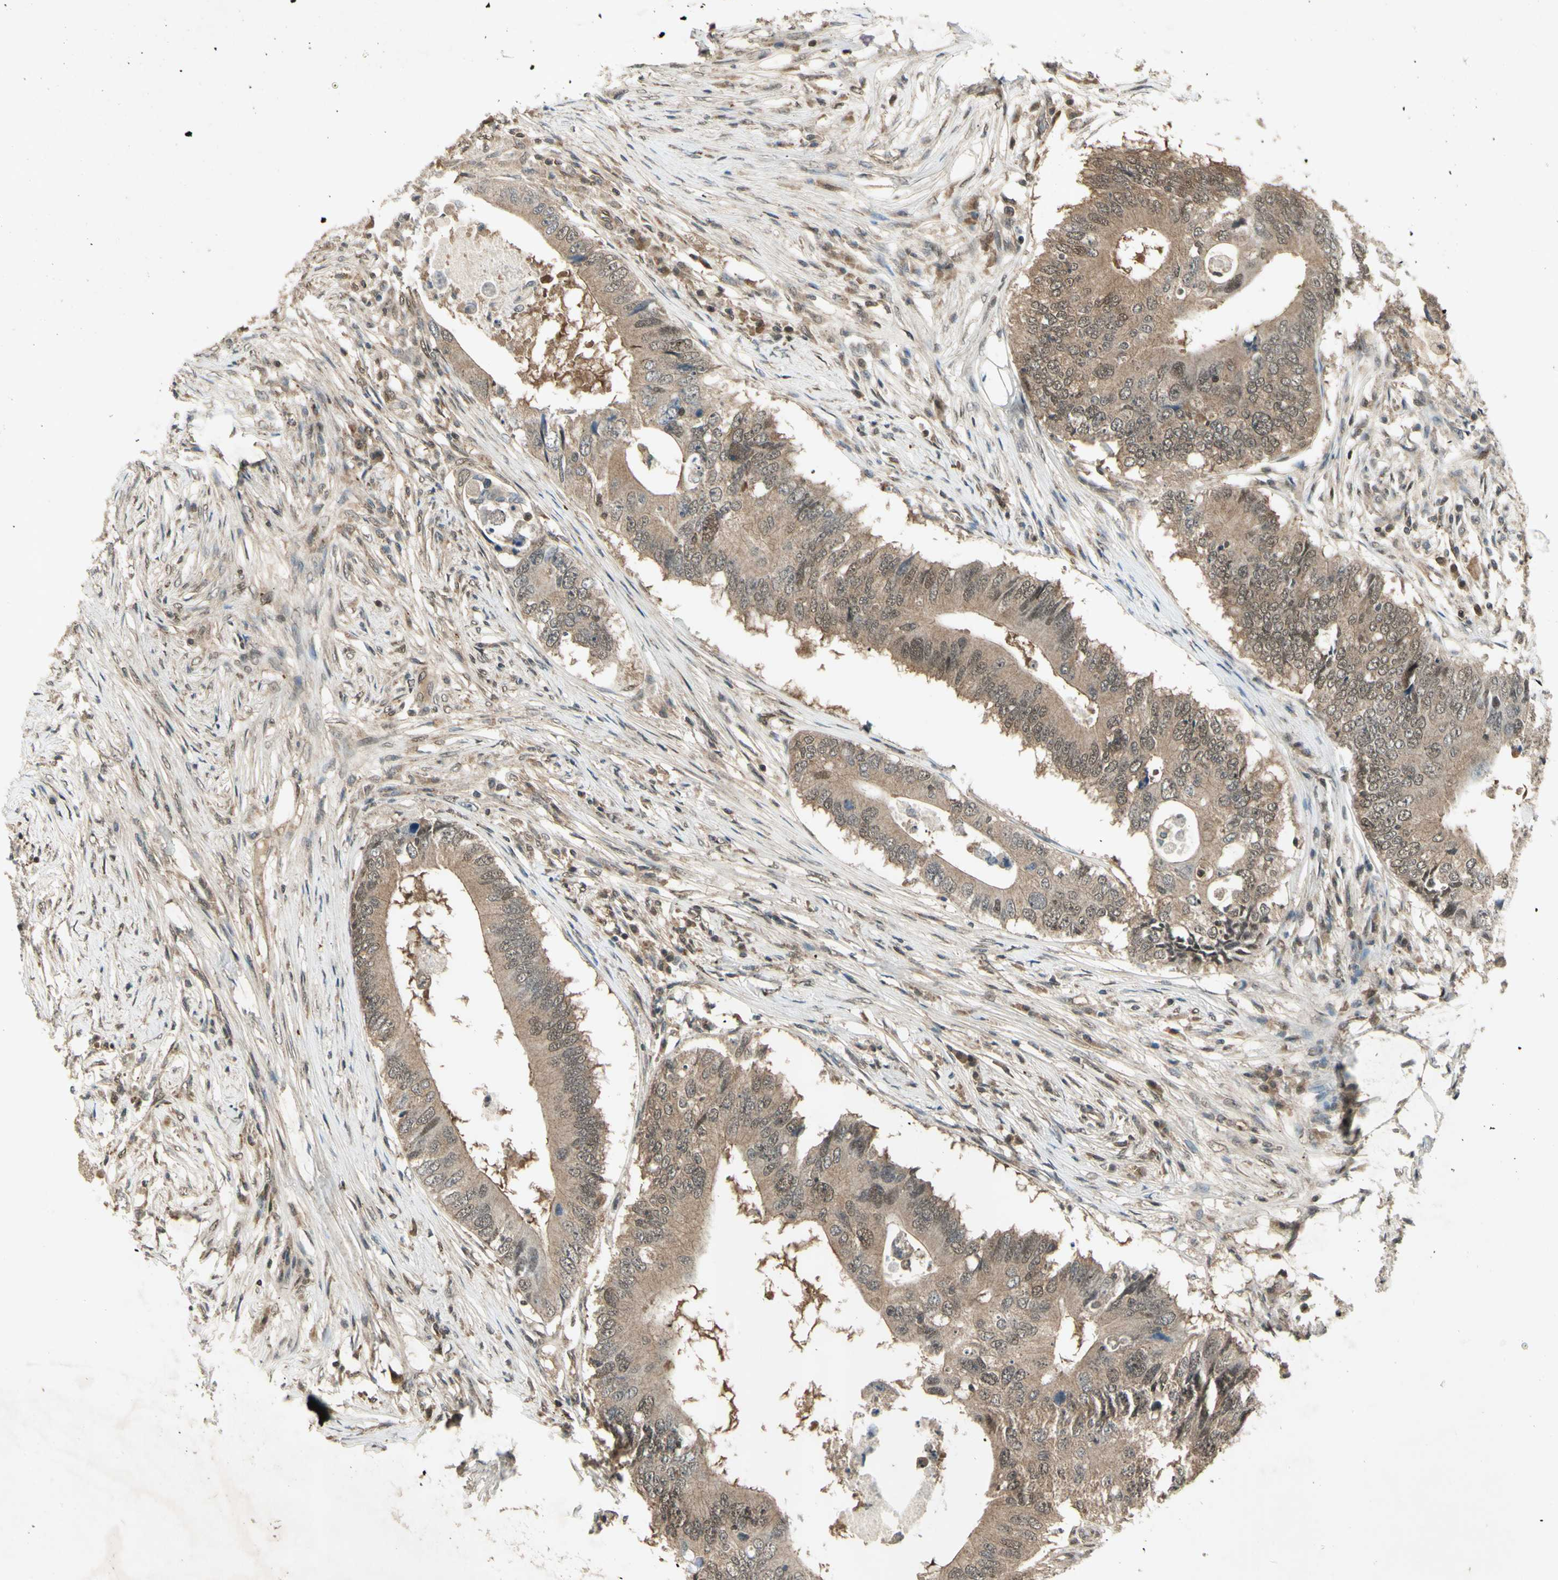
{"staining": {"intensity": "moderate", "quantity": ">75%", "location": "cytoplasmic/membranous"}, "tissue": "colorectal cancer", "cell_type": "Tumor cells", "image_type": "cancer", "snomed": [{"axis": "morphology", "description": "Adenocarcinoma, NOS"}, {"axis": "topography", "description": "Colon"}], "caption": "Immunohistochemical staining of colorectal cancer (adenocarcinoma) shows moderate cytoplasmic/membranous protein expression in about >75% of tumor cells. (brown staining indicates protein expression, while blue staining denotes nuclei).", "gene": "PSMD5", "patient": {"sex": "male", "age": 71}}